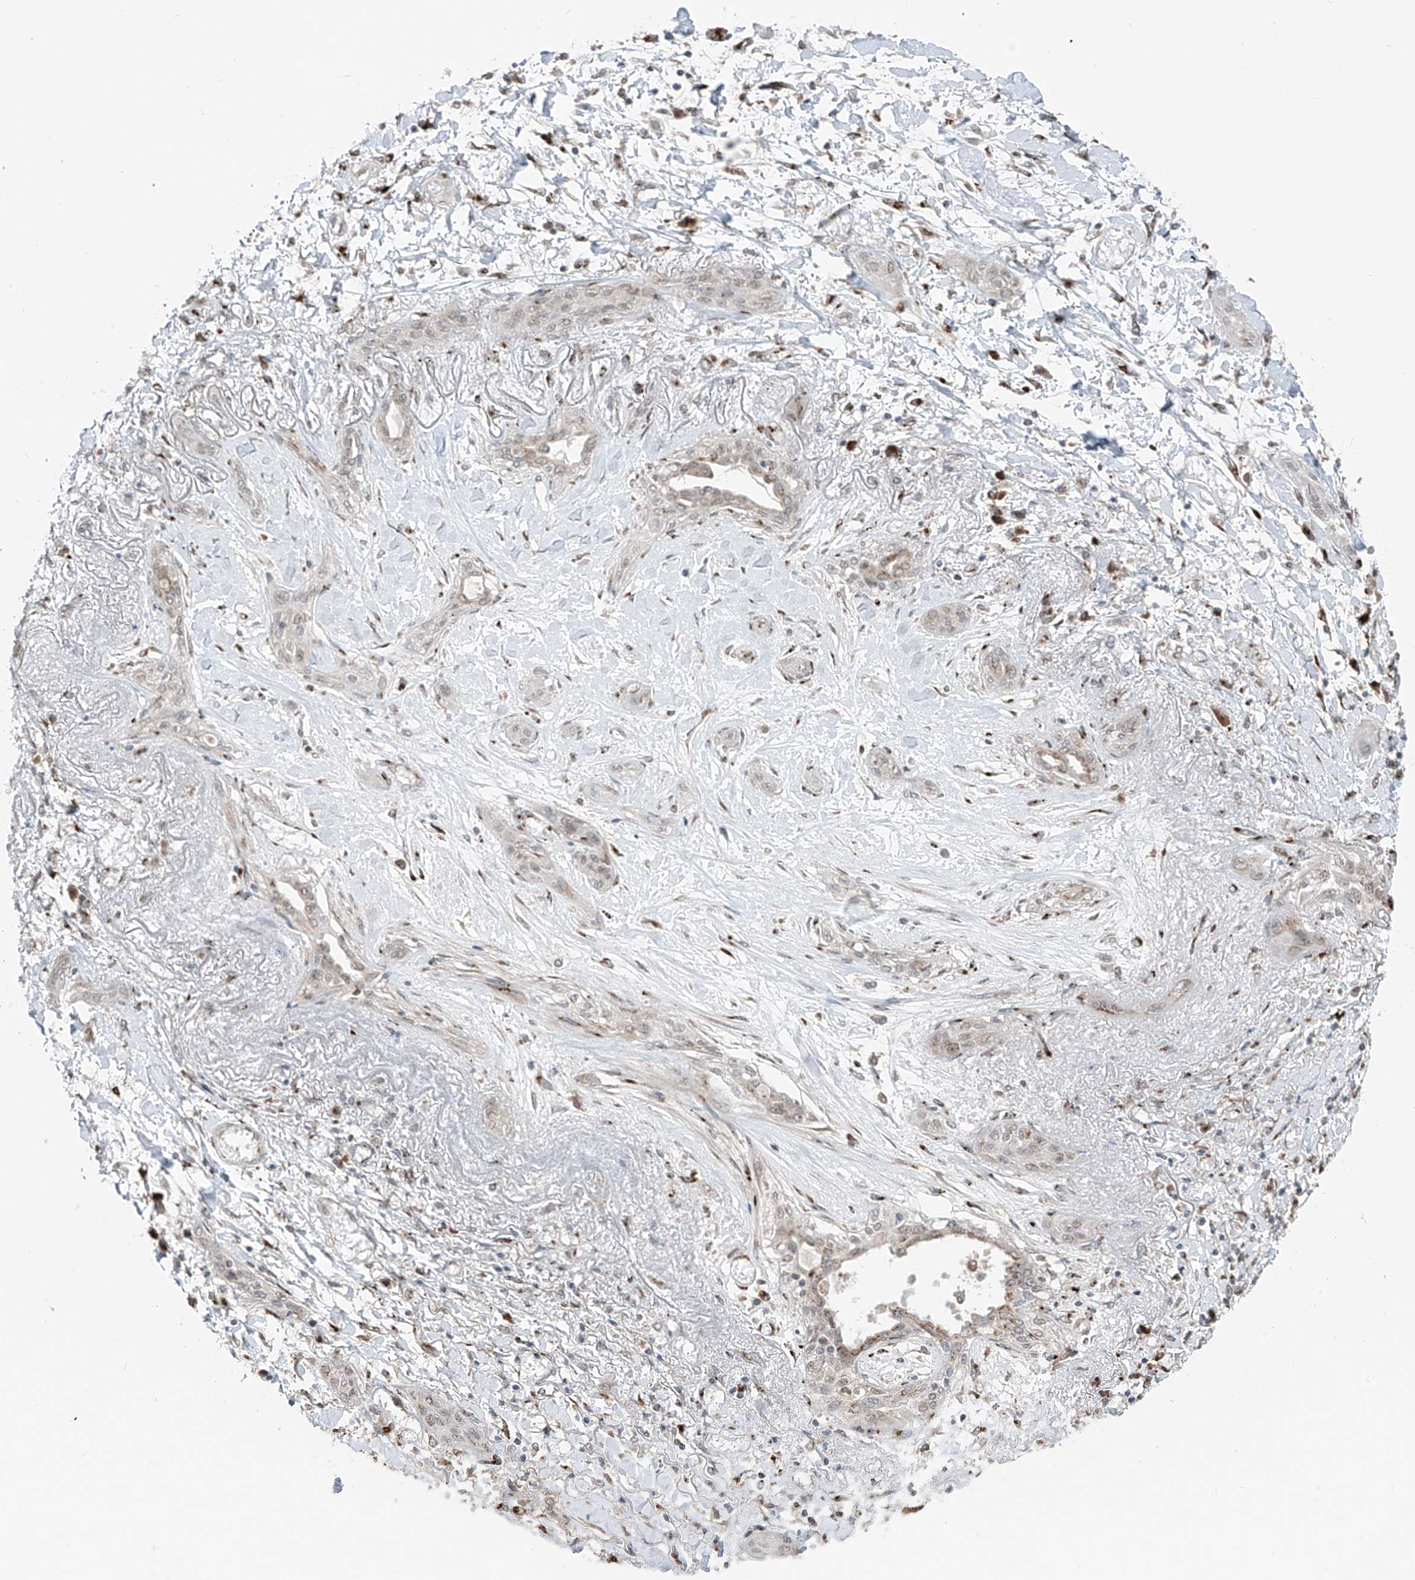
{"staining": {"intensity": "weak", "quantity": "<25%", "location": "nuclear"}, "tissue": "lung cancer", "cell_type": "Tumor cells", "image_type": "cancer", "snomed": [{"axis": "morphology", "description": "Squamous cell carcinoma, NOS"}, {"axis": "topography", "description": "Lung"}], "caption": "DAB immunohistochemical staining of lung cancer (squamous cell carcinoma) demonstrates no significant expression in tumor cells. (DAB immunohistochemistry, high magnification).", "gene": "ERLEC1", "patient": {"sex": "female", "age": 47}}